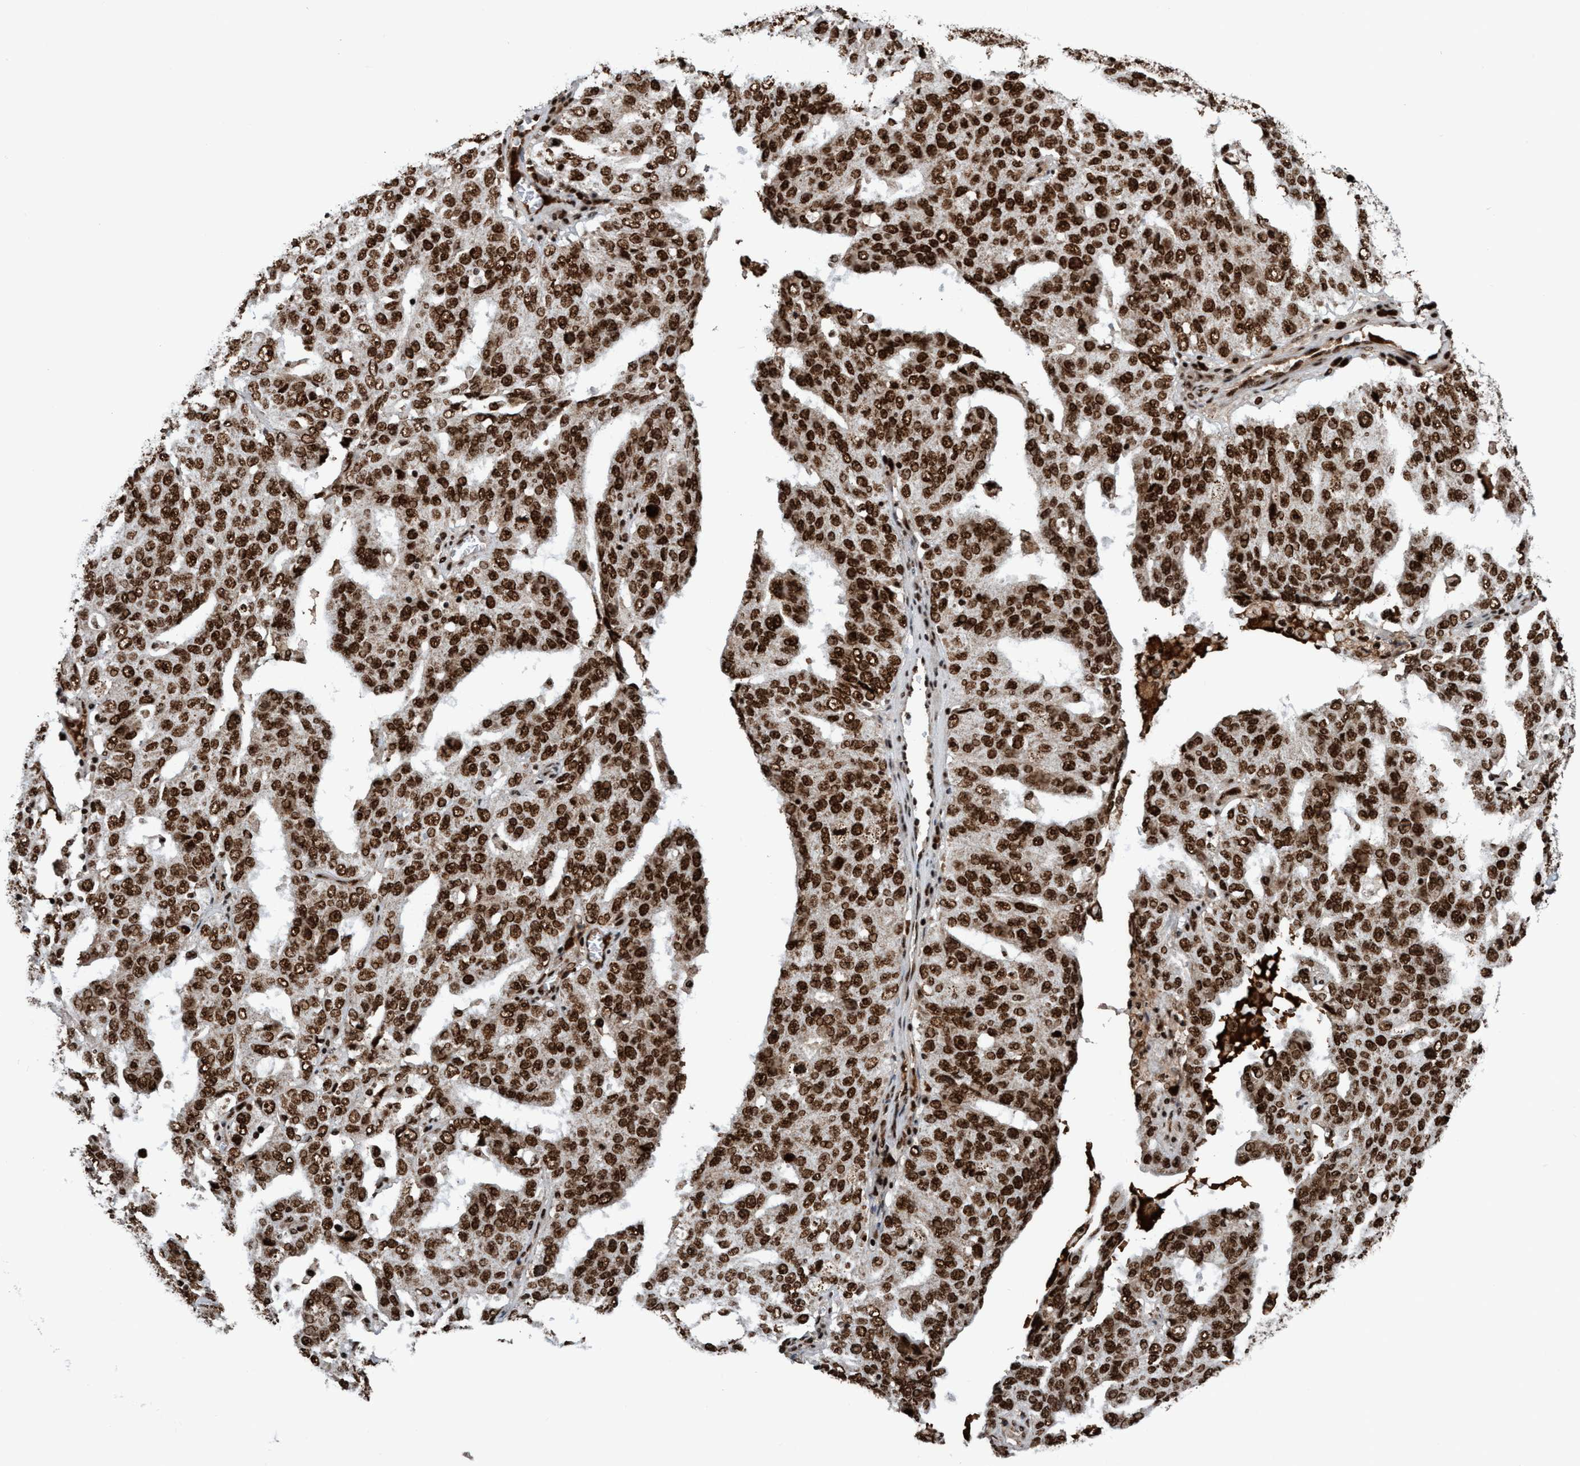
{"staining": {"intensity": "strong", "quantity": ">75%", "location": "nuclear"}, "tissue": "ovarian cancer", "cell_type": "Tumor cells", "image_type": "cancer", "snomed": [{"axis": "morphology", "description": "Carcinoma, endometroid"}, {"axis": "topography", "description": "Ovary"}], "caption": "DAB immunohistochemical staining of ovarian endometroid carcinoma exhibits strong nuclear protein positivity in approximately >75% of tumor cells. The staining was performed using DAB to visualize the protein expression in brown, while the nuclei were stained in blue with hematoxylin (Magnification: 20x).", "gene": "TOPBP1", "patient": {"sex": "female", "age": 62}}